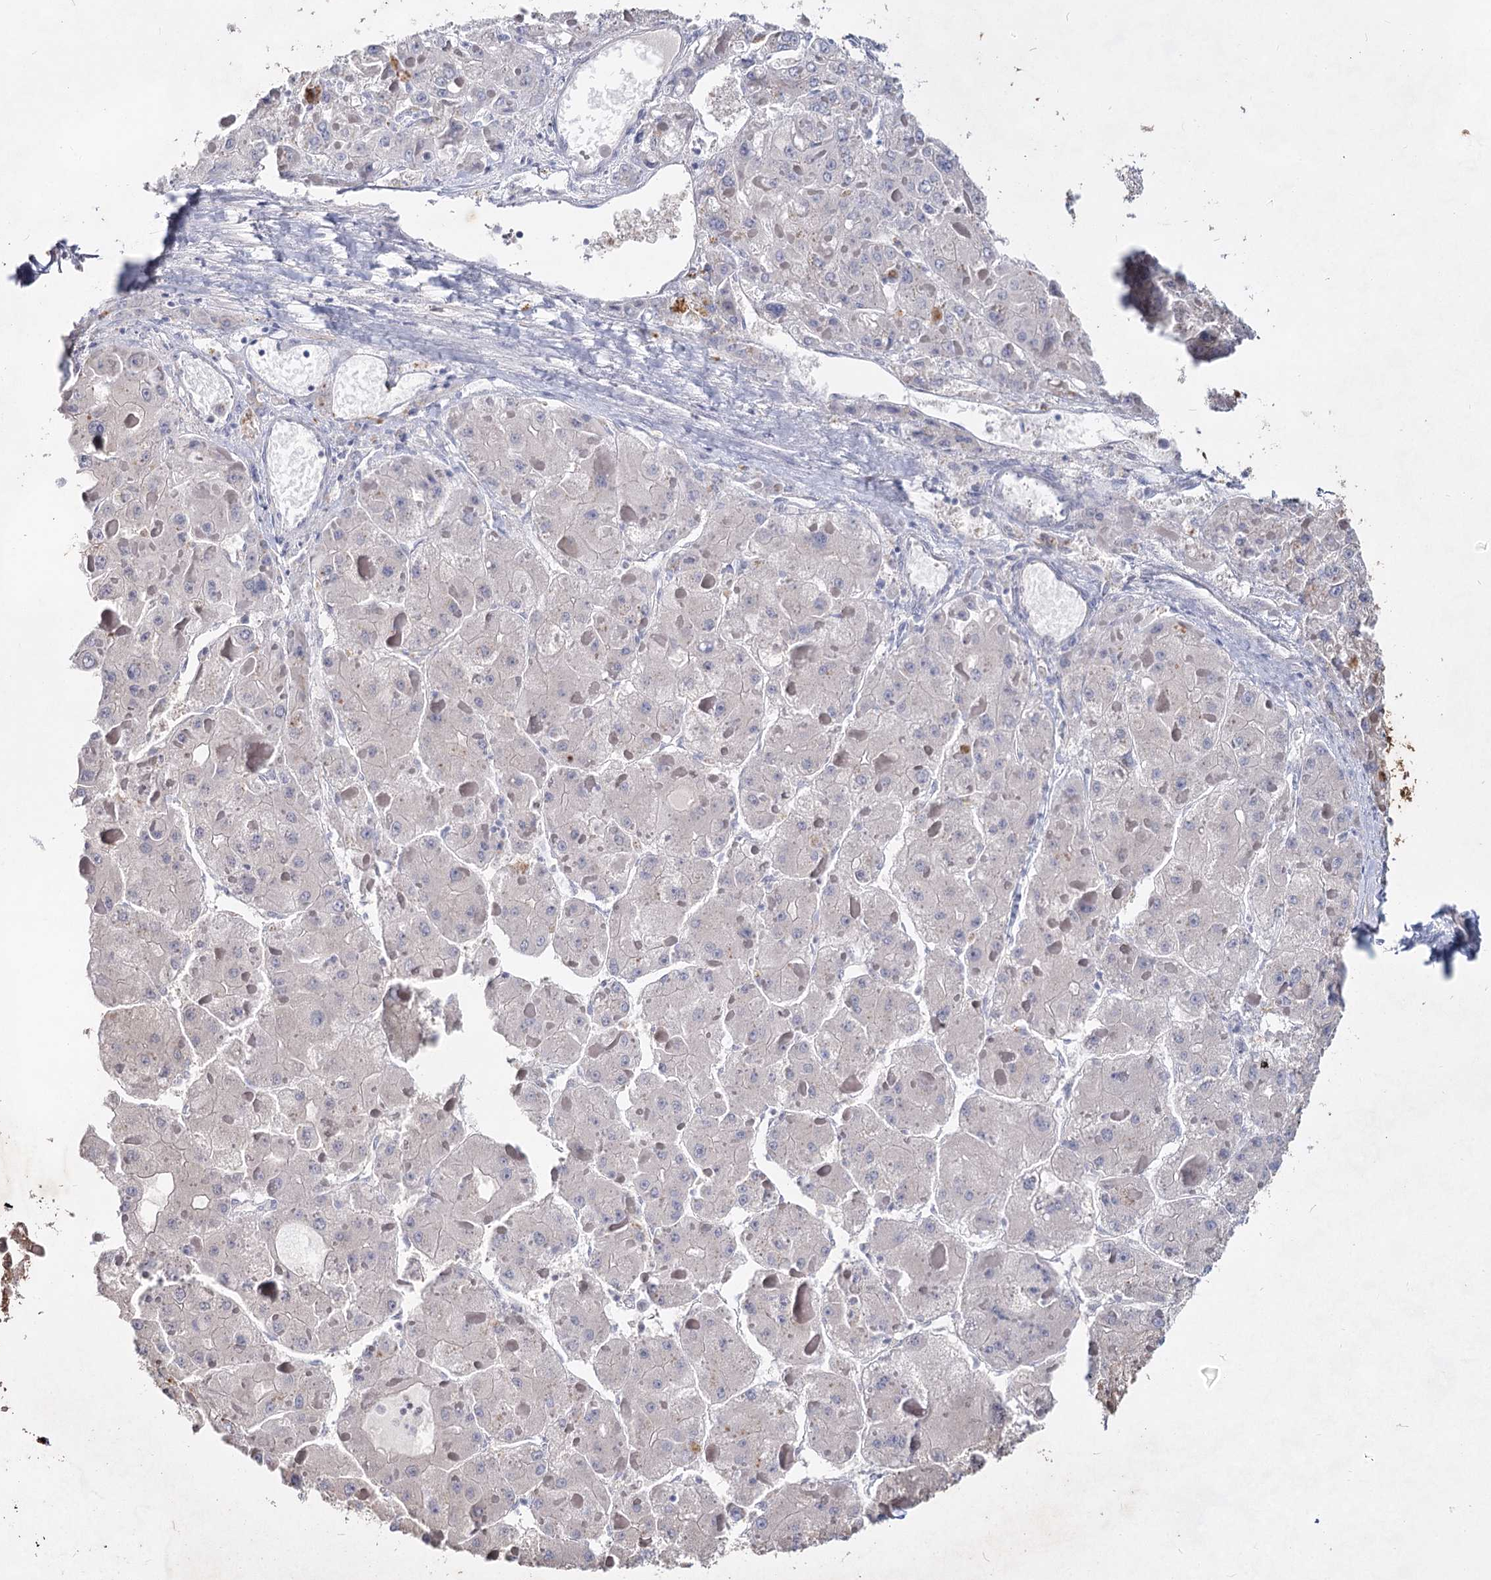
{"staining": {"intensity": "negative", "quantity": "none", "location": "none"}, "tissue": "liver cancer", "cell_type": "Tumor cells", "image_type": "cancer", "snomed": [{"axis": "morphology", "description": "Carcinoma, Hepatocellular, NOS"}, {"axis": "topography", "description": "Liver"}], "caption": "DAB immunohistochemical staining of human hepatocellular carcinoma (liver) reveals no significant staining in tumor cells.", "gene": "CCDC73", "patient": {"sex": "female", "age": 73}}